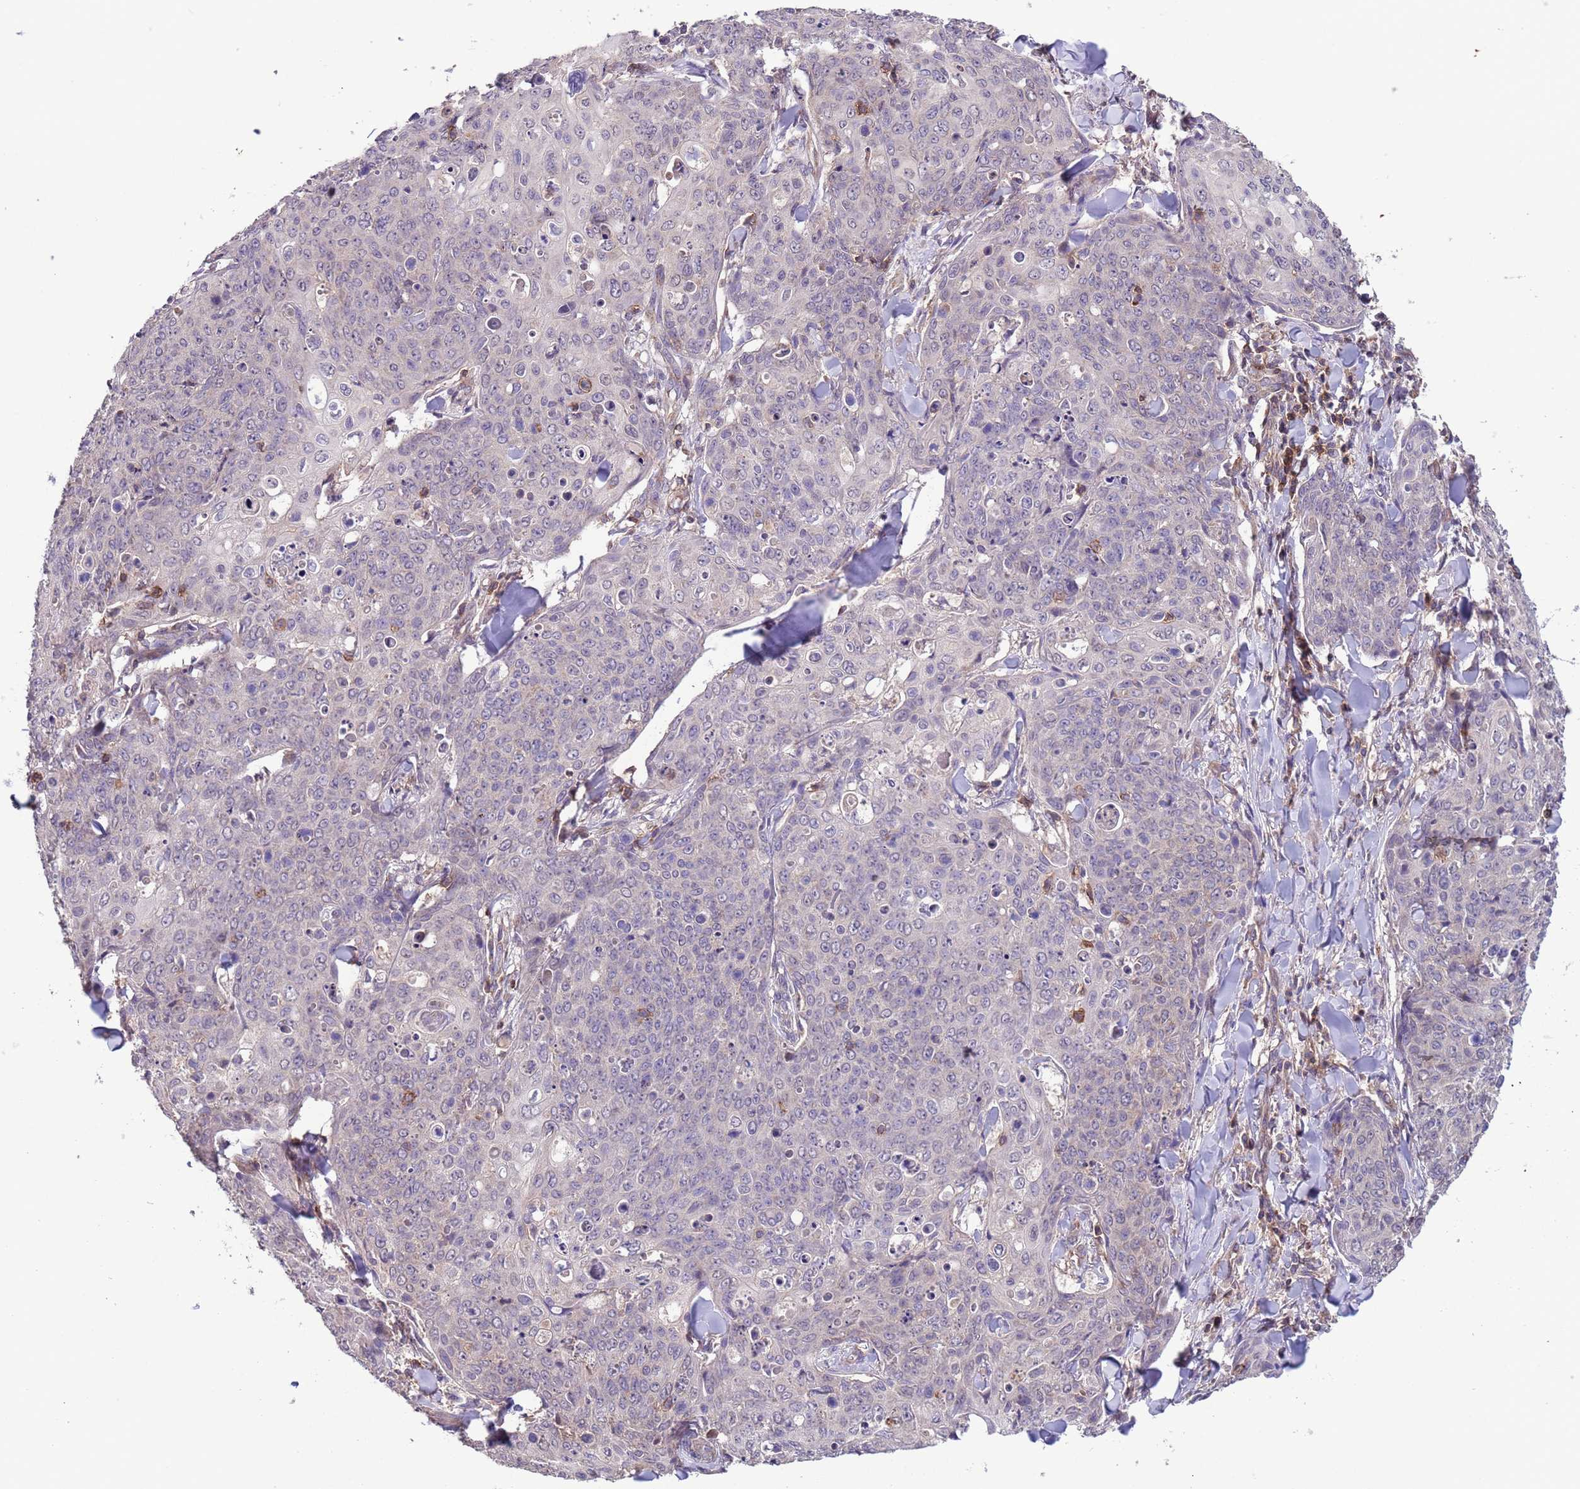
{"staining": {"intensity": "negative", "quantity": "none", "location": "none"}, "tissue": "skin cancer", "cell_type": "Tumor cells", "image_type": "cancer", "snomed": [{"axis": "morphology", "description": "Squamous cell carcinoma, NOS"}, {"axis": "topography", "description": "Skin"}, {"axis": "topography", "description": "Vulva"}], "caption": "IHC photomicrograph of neoplastic tissue: squamous cell carcinoma (skin) stained with DAB shows no significant protein staining in tumor cells. The staining is performed using DAB brown chromogen with nuclei counter-stained in using hematoxylin.", "gene": "ACAD8", "patient": {"sex": "female", "age": 85}}